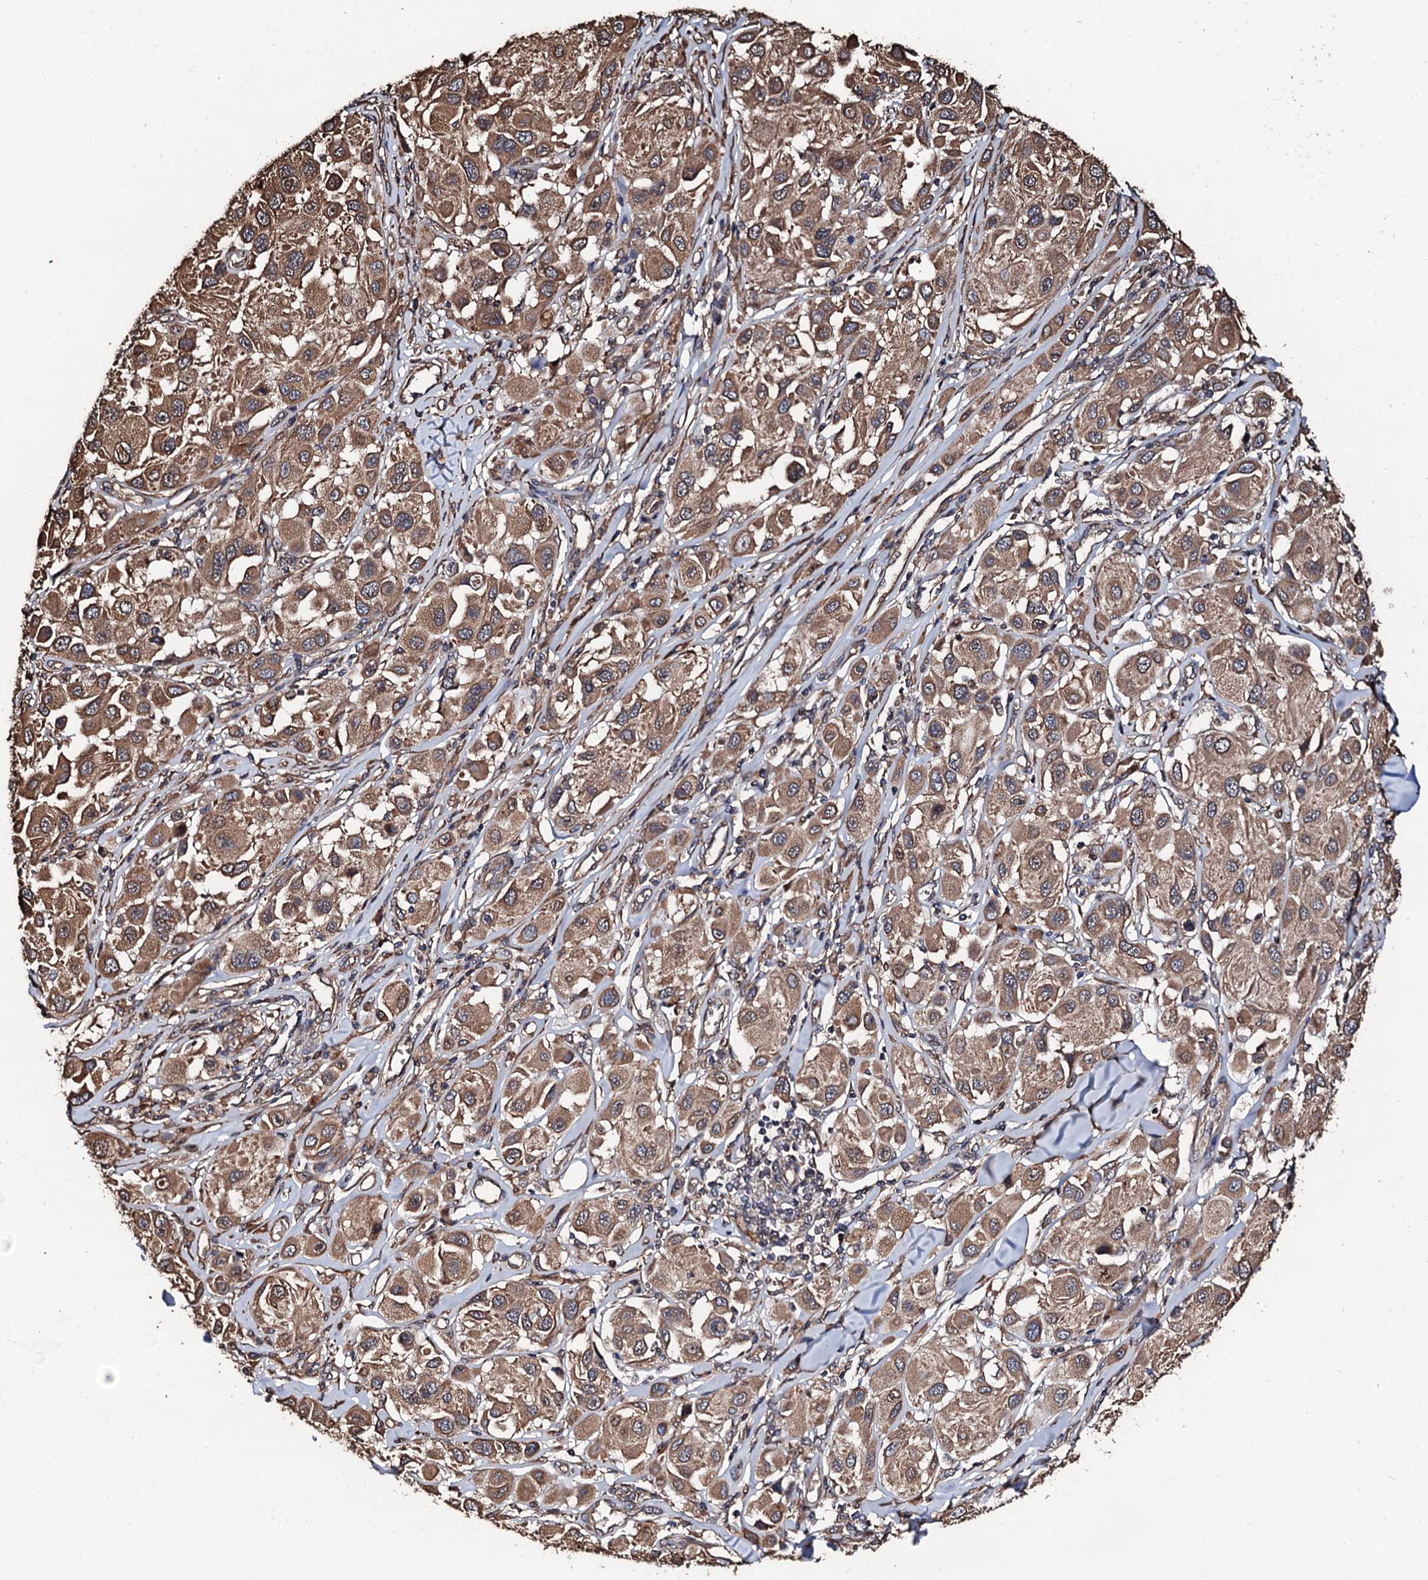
{"staining": {"intensity": "moderate", "quantity": ">75%", "location": "cytoplasmic/membranous"}, "tissue": "melanoma", "cell_type": "Tumor cells", "image_type": "cancer", "snomed": [{"axis": "morphology", "description": "Malignant melanoma, Metastatic site"}, {"axis": "topography", "description": "Skin"}], "caption": "Immunohistochemical staining of human malignant melanoma (metastatic site) displays medium levels of moderate cytoplasmic/membranous protein positivity in about >75% of tumor cells. (IHC, brightfield microscopy, high magnification).", "gene": "CKAP5", "patient": {"sex": "male", "age": 41}}